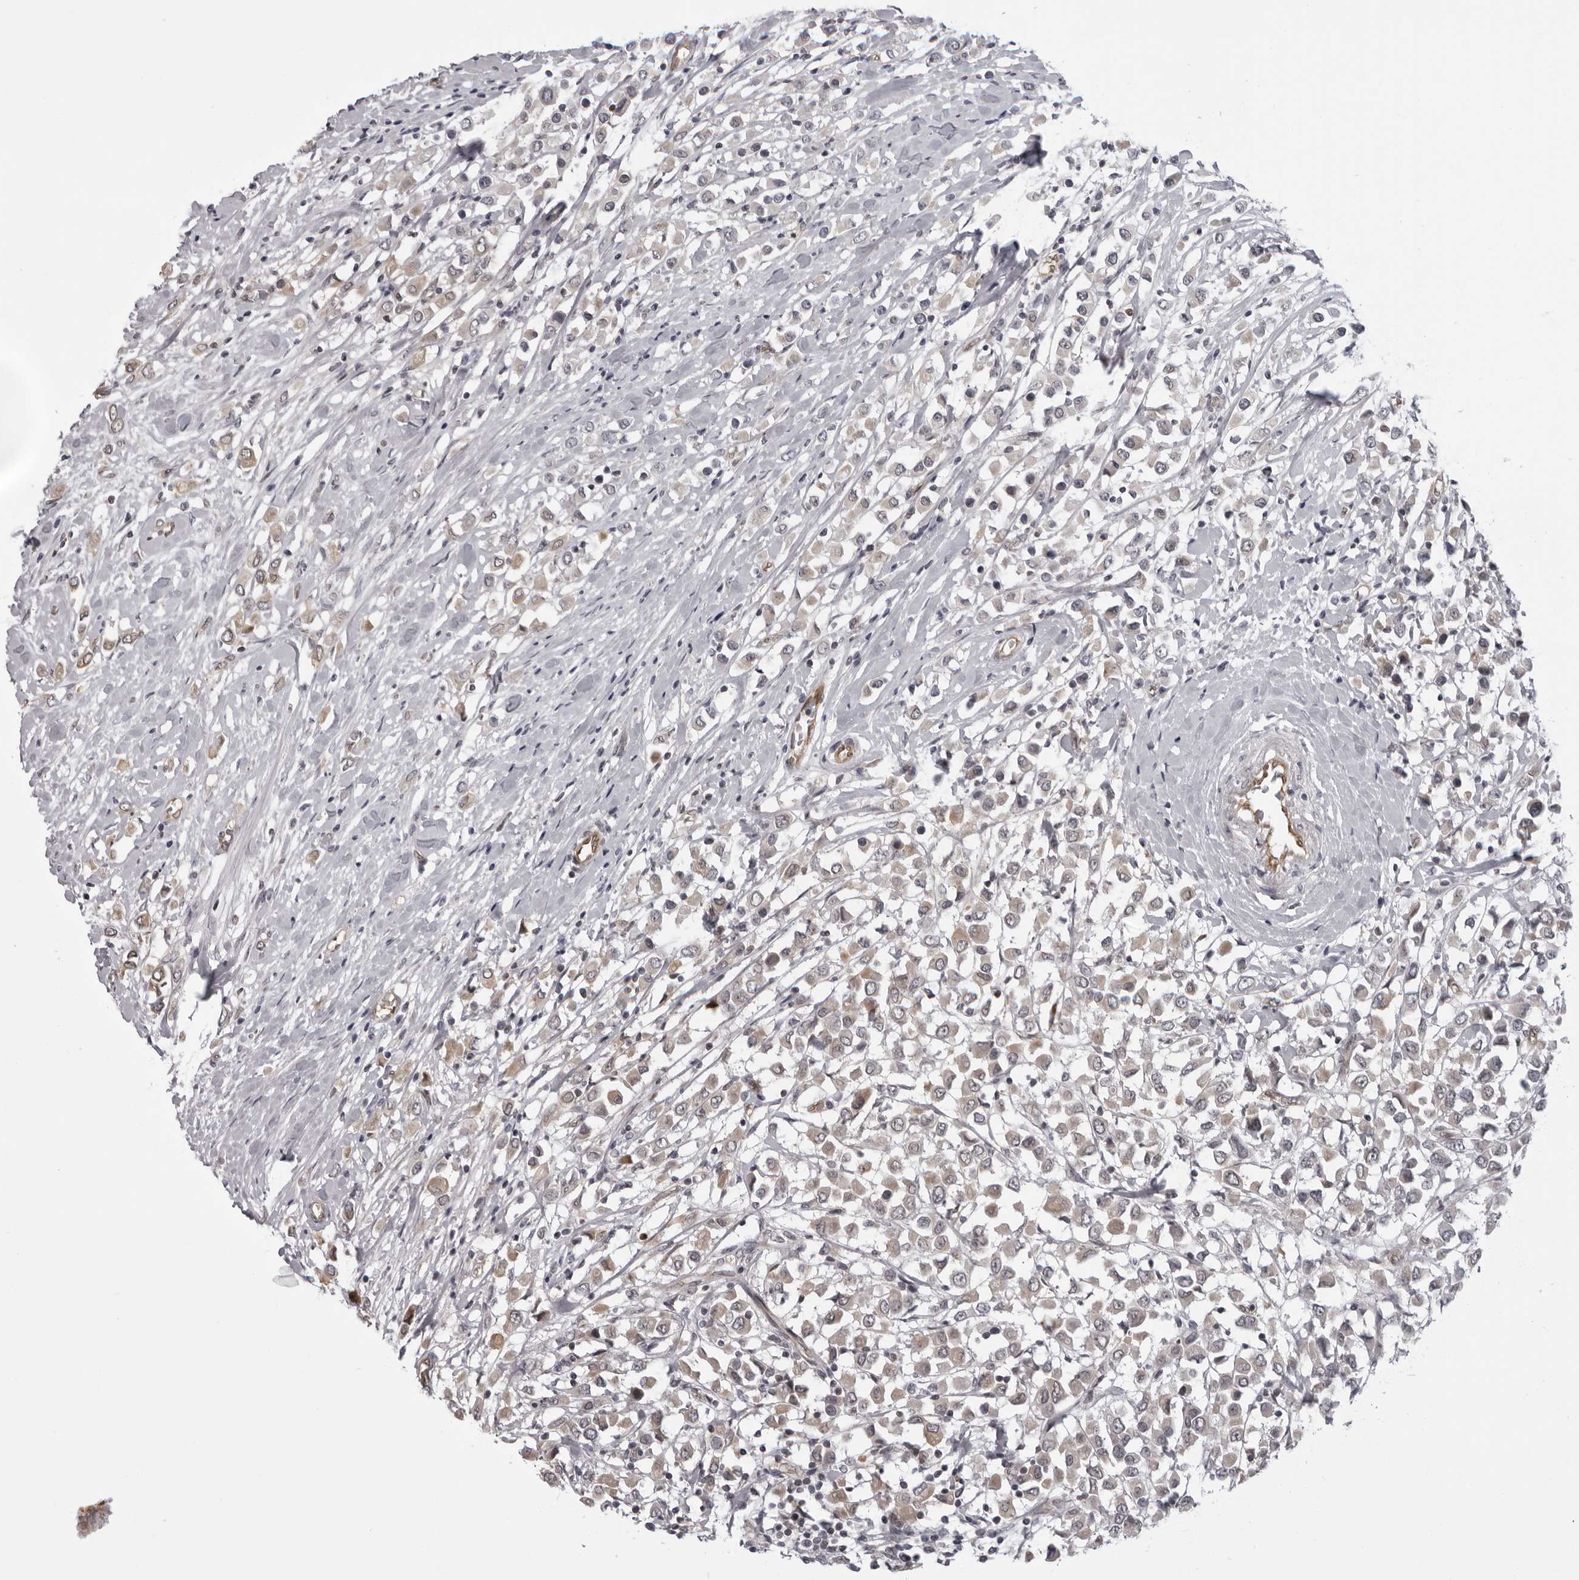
{"staining": {"intensity": "weak", "quantity": "25%-75%", "location": "cytoplasmic/membranous"}, "tissue": "breast cancer", "cell_type": "Tumor cells", "image_type": "cancer", "snomed": [{"axis": "morphology", "description": "Duct carcinoma"}, {"axis": "topography", "description": "Breast"}], "caption": "This photomicrograph displays IHC staining of human breast cancer (infiltrating ductal carcinoma), with low weak cytoplasmic/membranous staining in about 25%-75% of tumor cells.", "gene": "MAPK12", "patient": {"sex": "female", "age": 61}}